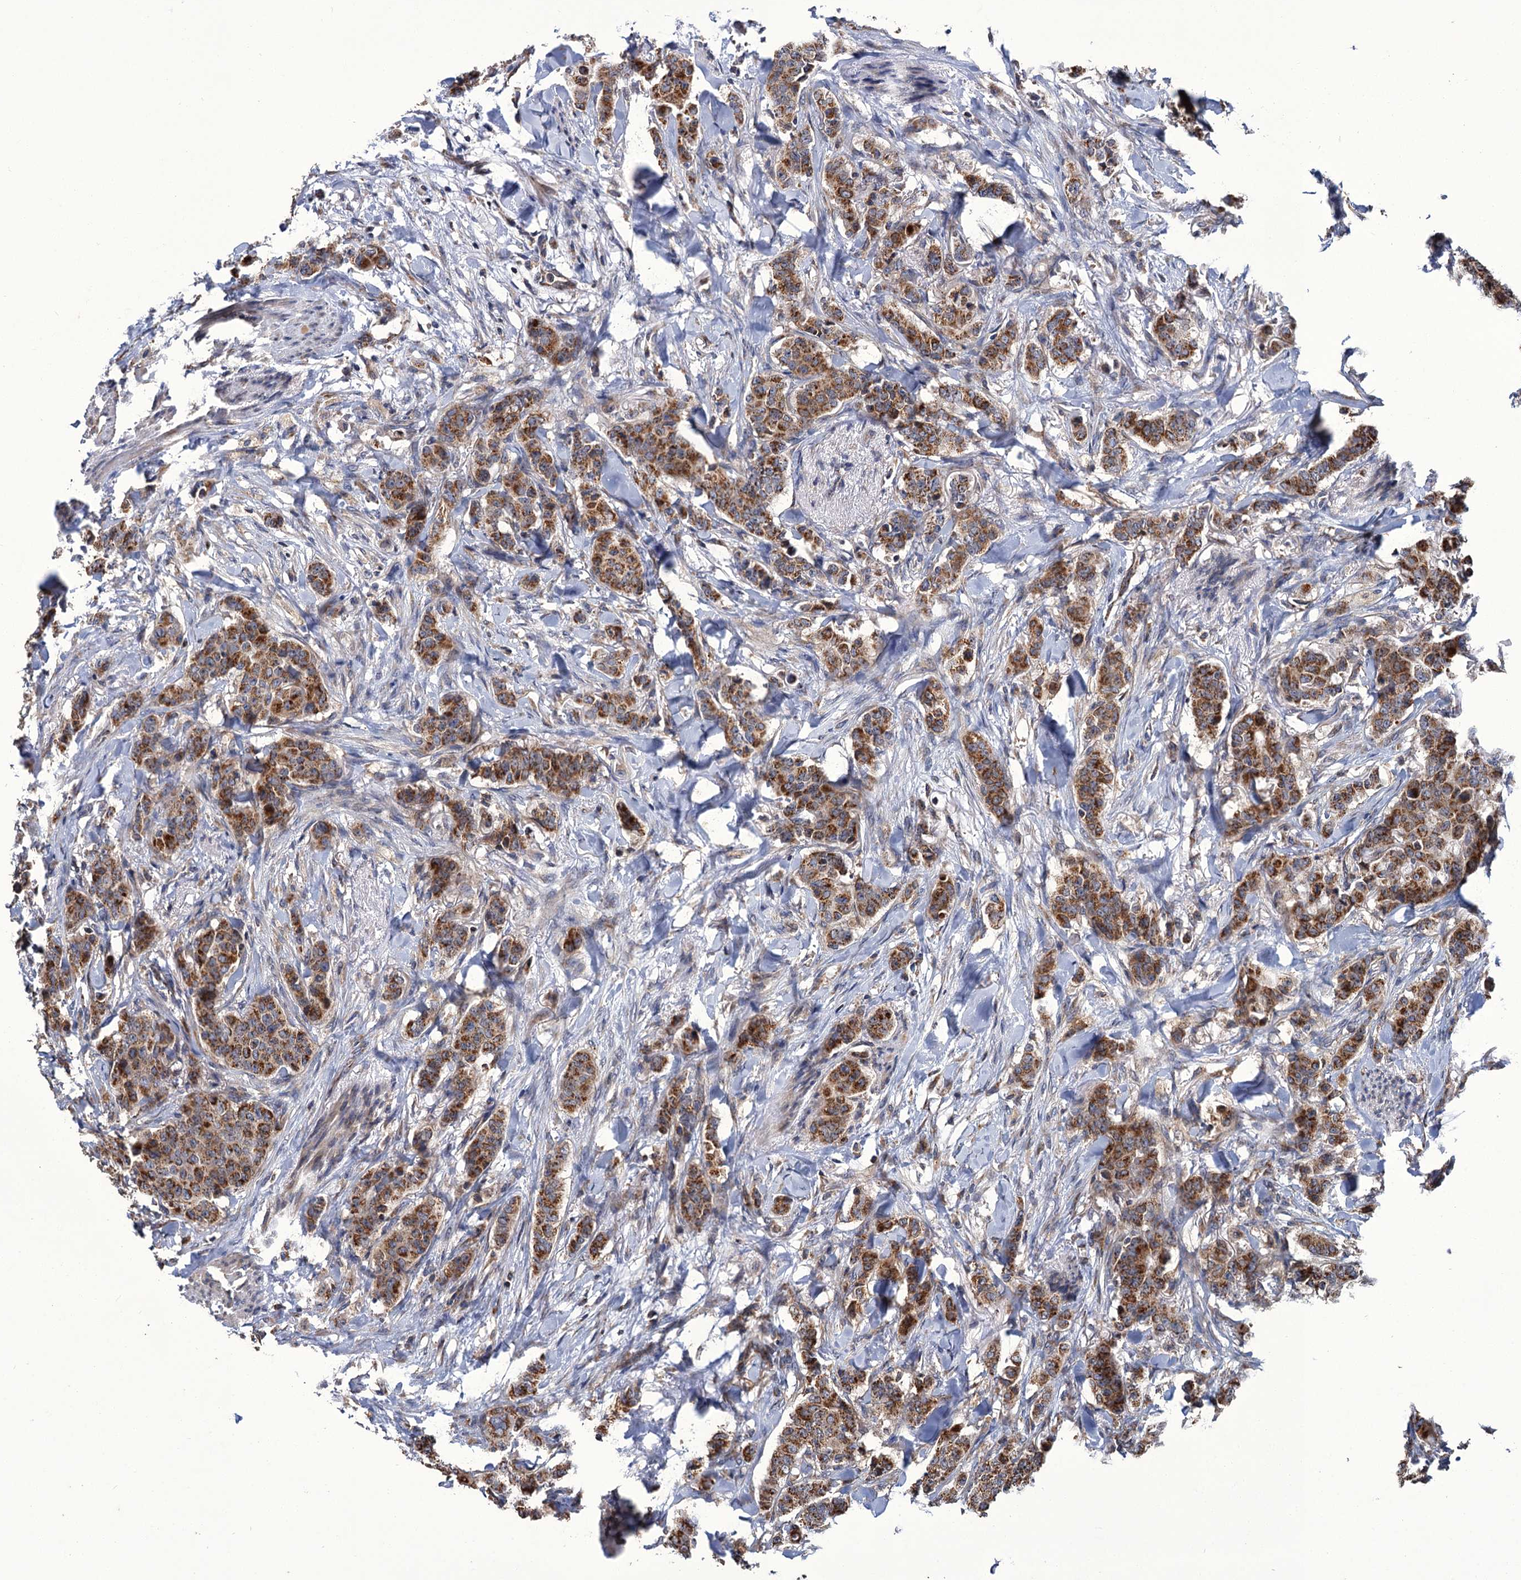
{"staining": {"intensity": "moderate", "quantity": ">75%", "location": "cytoplasmic/membranous"}, "tissue": "breast cancer", "cell_type": "Tumor cells", "image_type": "cancer", "snomed": [{"axis": "morphology", "description": "Duct carcinoma"}, {"axis": "topography", "description": "Breast"}], "caption": "Tumor cells reveal moderate cytoplasmic/membranous expression in approximately >75% of cells in breast intraductal carcinoma. Ihc stains the protein of interest in brown and the nuclei are stained blue.", "gene": "APH1A", "patient": {"sex": "female", "age": 40}}